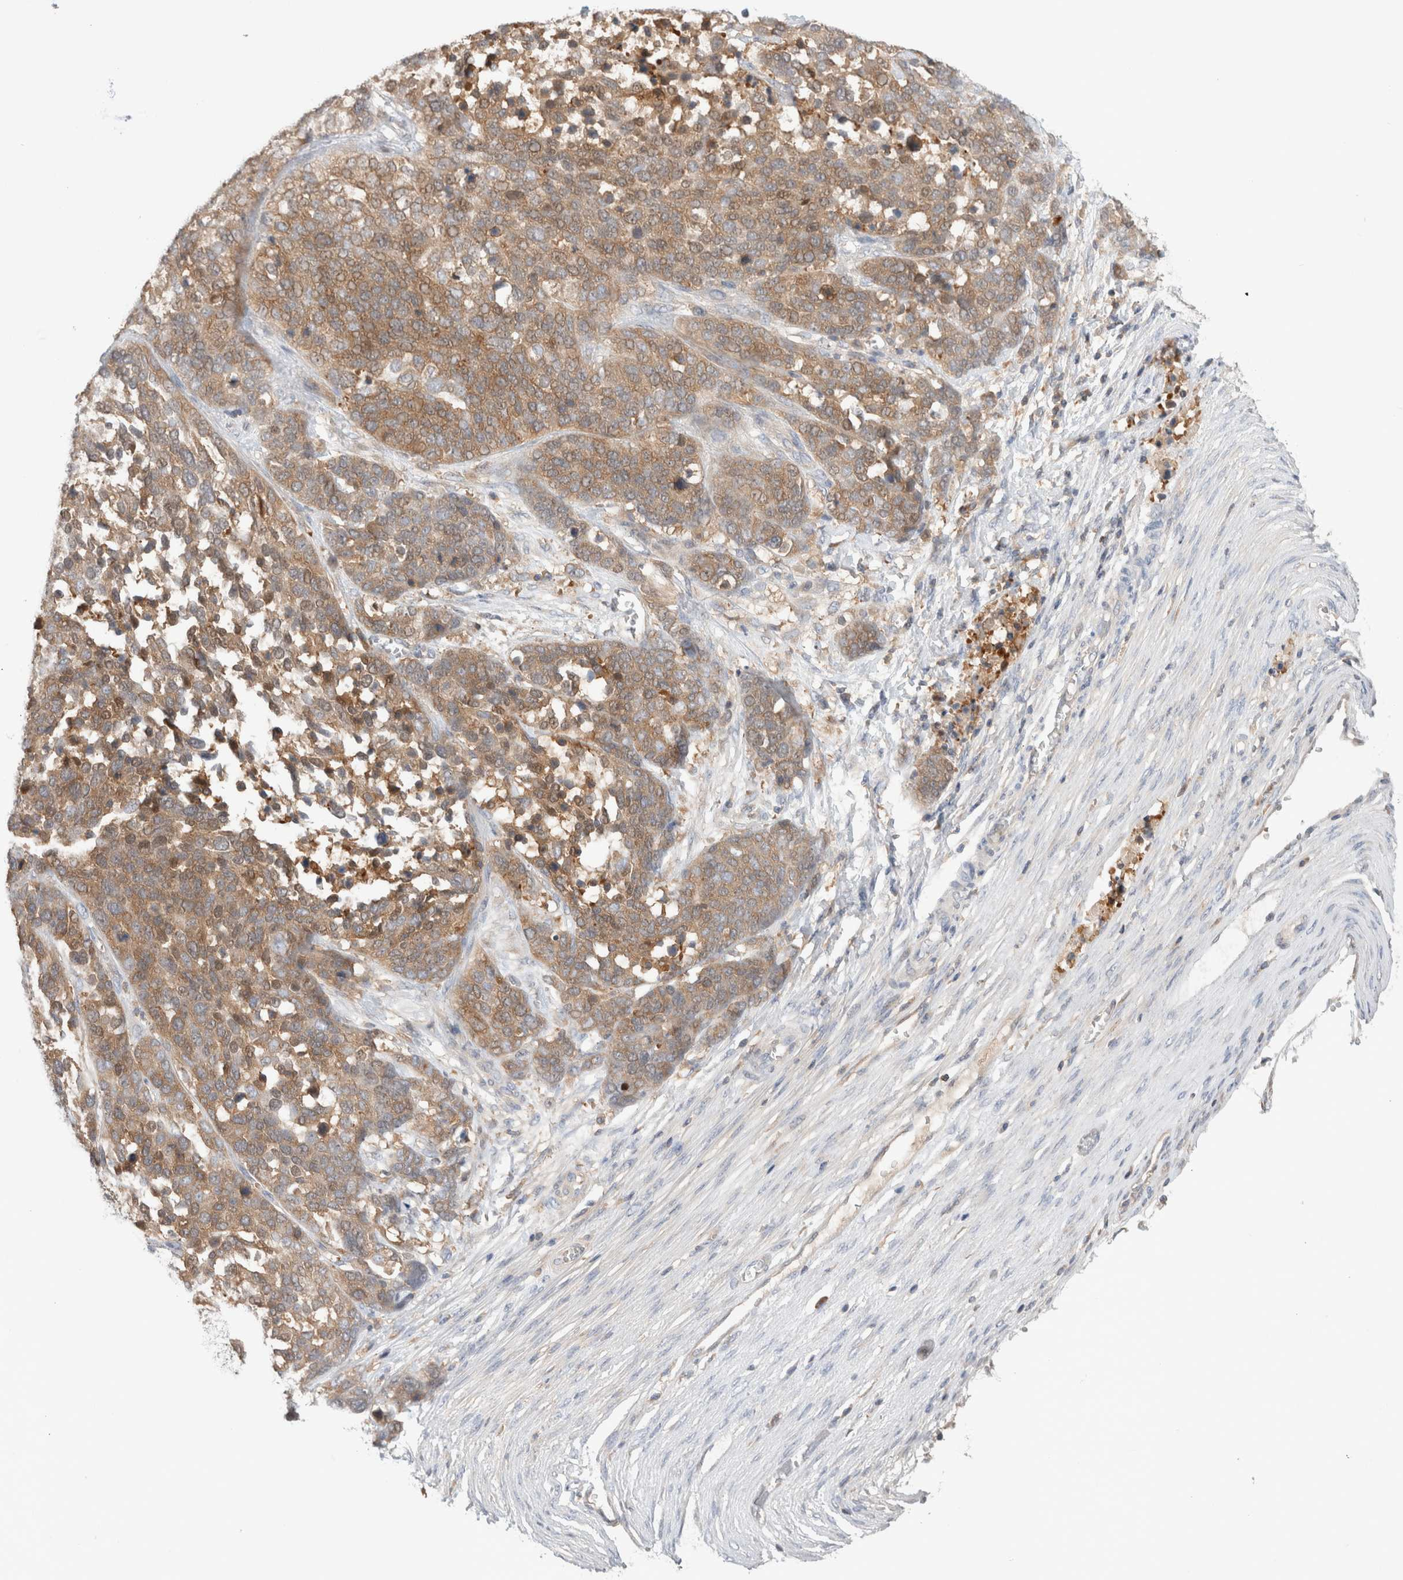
{"staining": {"intensity": "moderate", "quantity": "25%-75%", "location": "cytoplasmic/membranous"}, "tissue": "ovarian cancer", "cell_type": "Tumor cells", "image_type": "cancer", "snomed": [{"axis": "morphology", "description": "Cystadenocarcinoma, serous, NOS"}, {"axis": "topography", "description": "Ovary"}], "caption": "There is medium levels of moderate cytoplasmic/membranous expression in tumor cells of ovarian cancer (serous cystadenocarcinoma), as demonstrated by immunohistochemical staining (brown color).", "gene": "KLHL14", "patient": {"sex": "female", "age": 44}}